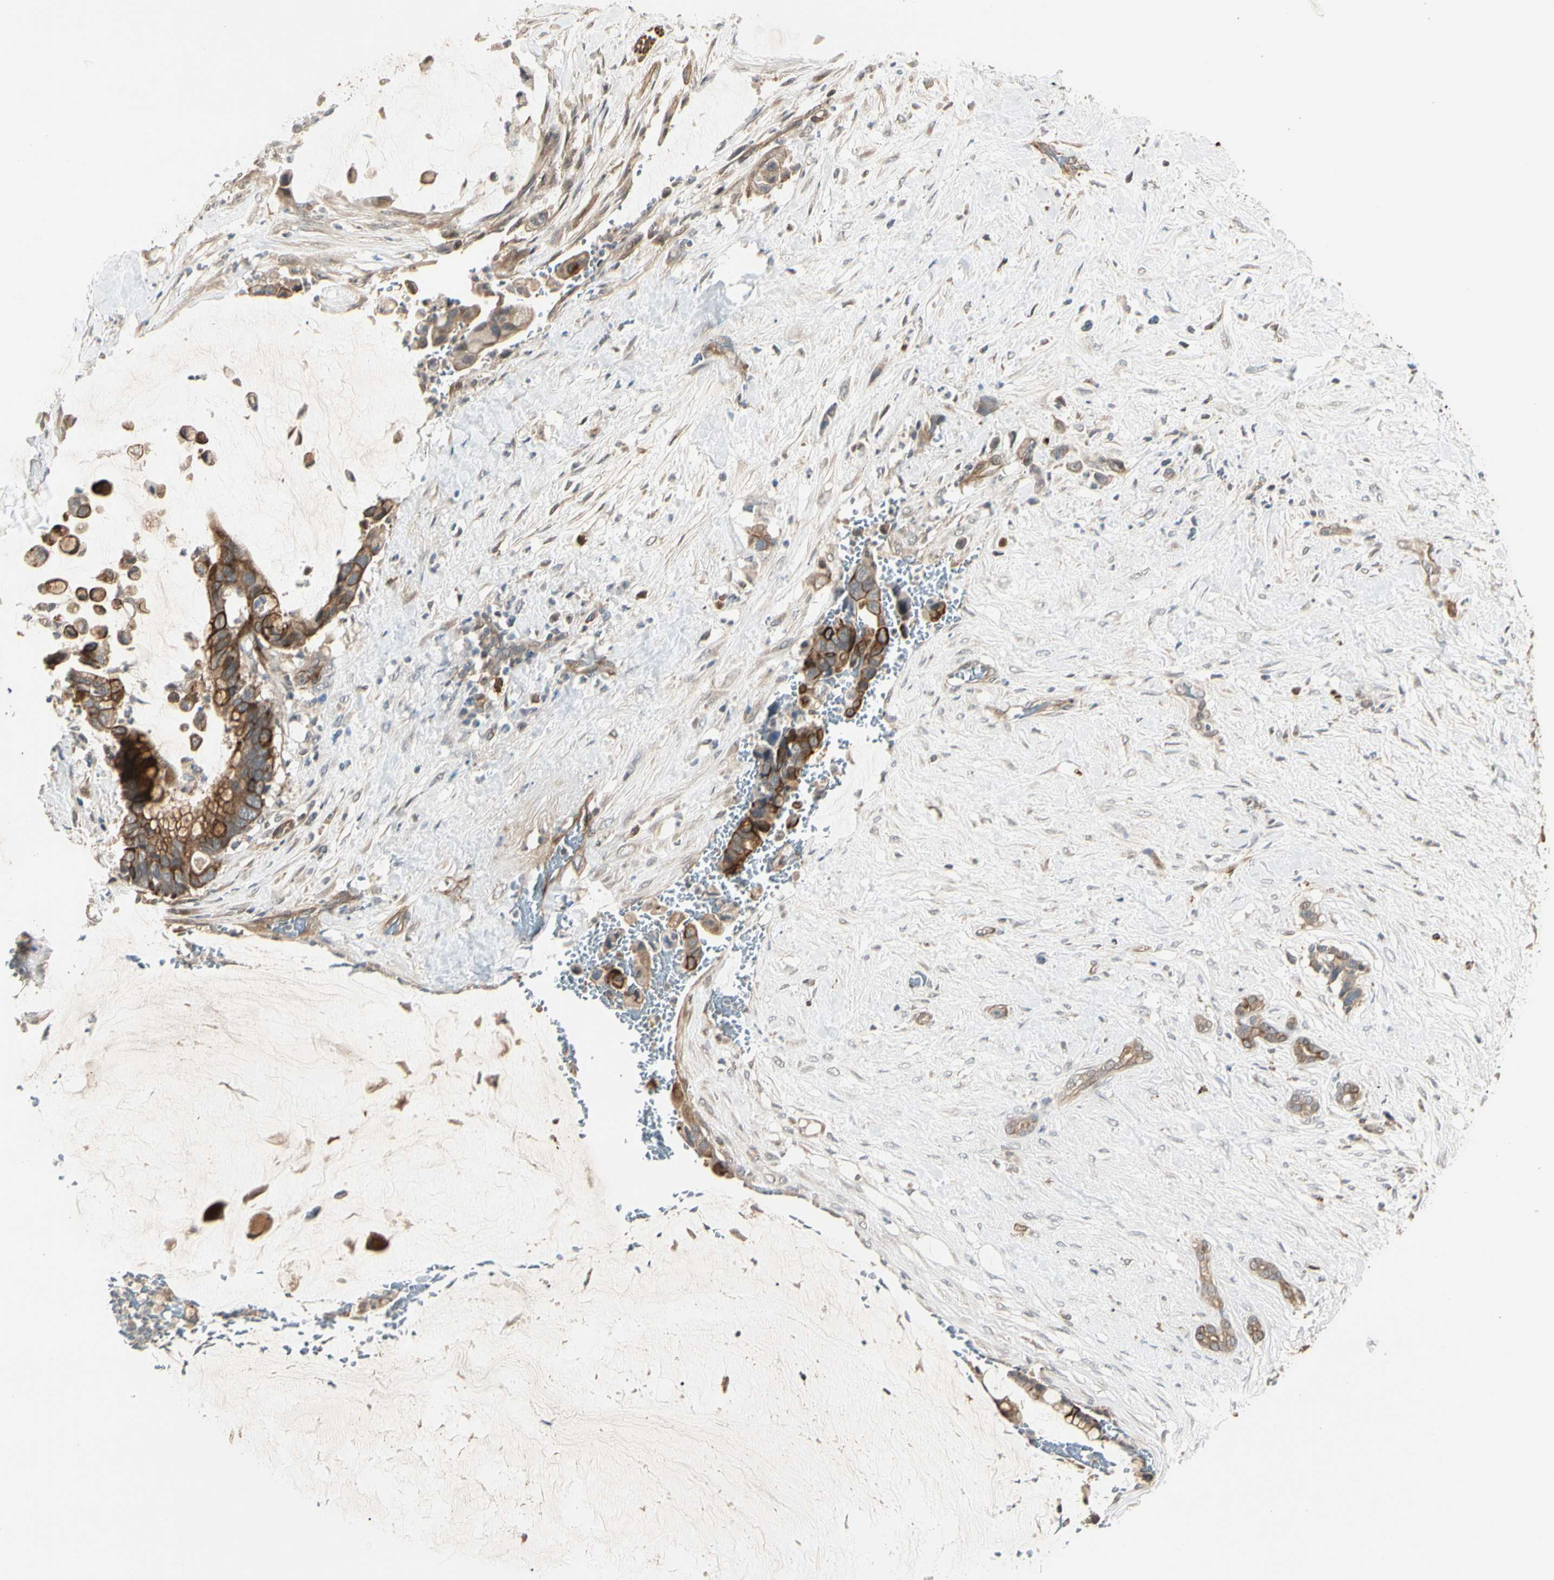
{"staining": {"intensity": "moderate", "quantity": ">75%", "location": "cytoplasmic/membranous"}, "tissue": "pancreatic cancer", "cell_type": "Tumor cells", "image_type": "cancer", "snomed": [{"axis": "morphology", "description": "Adenocarcinoma, NOS"}, {"axis": "topography", "description": "Pancreas"}], "caption": "Pancreatic cancer (adenocarcinoma) was stained to show a protein in brown. There is medium levels of moderate cytoplasmic/membranous staining in about >75% of tumor cells.", "gene": "ATG4C", "patient": {"sex": "male", "age": 41}}